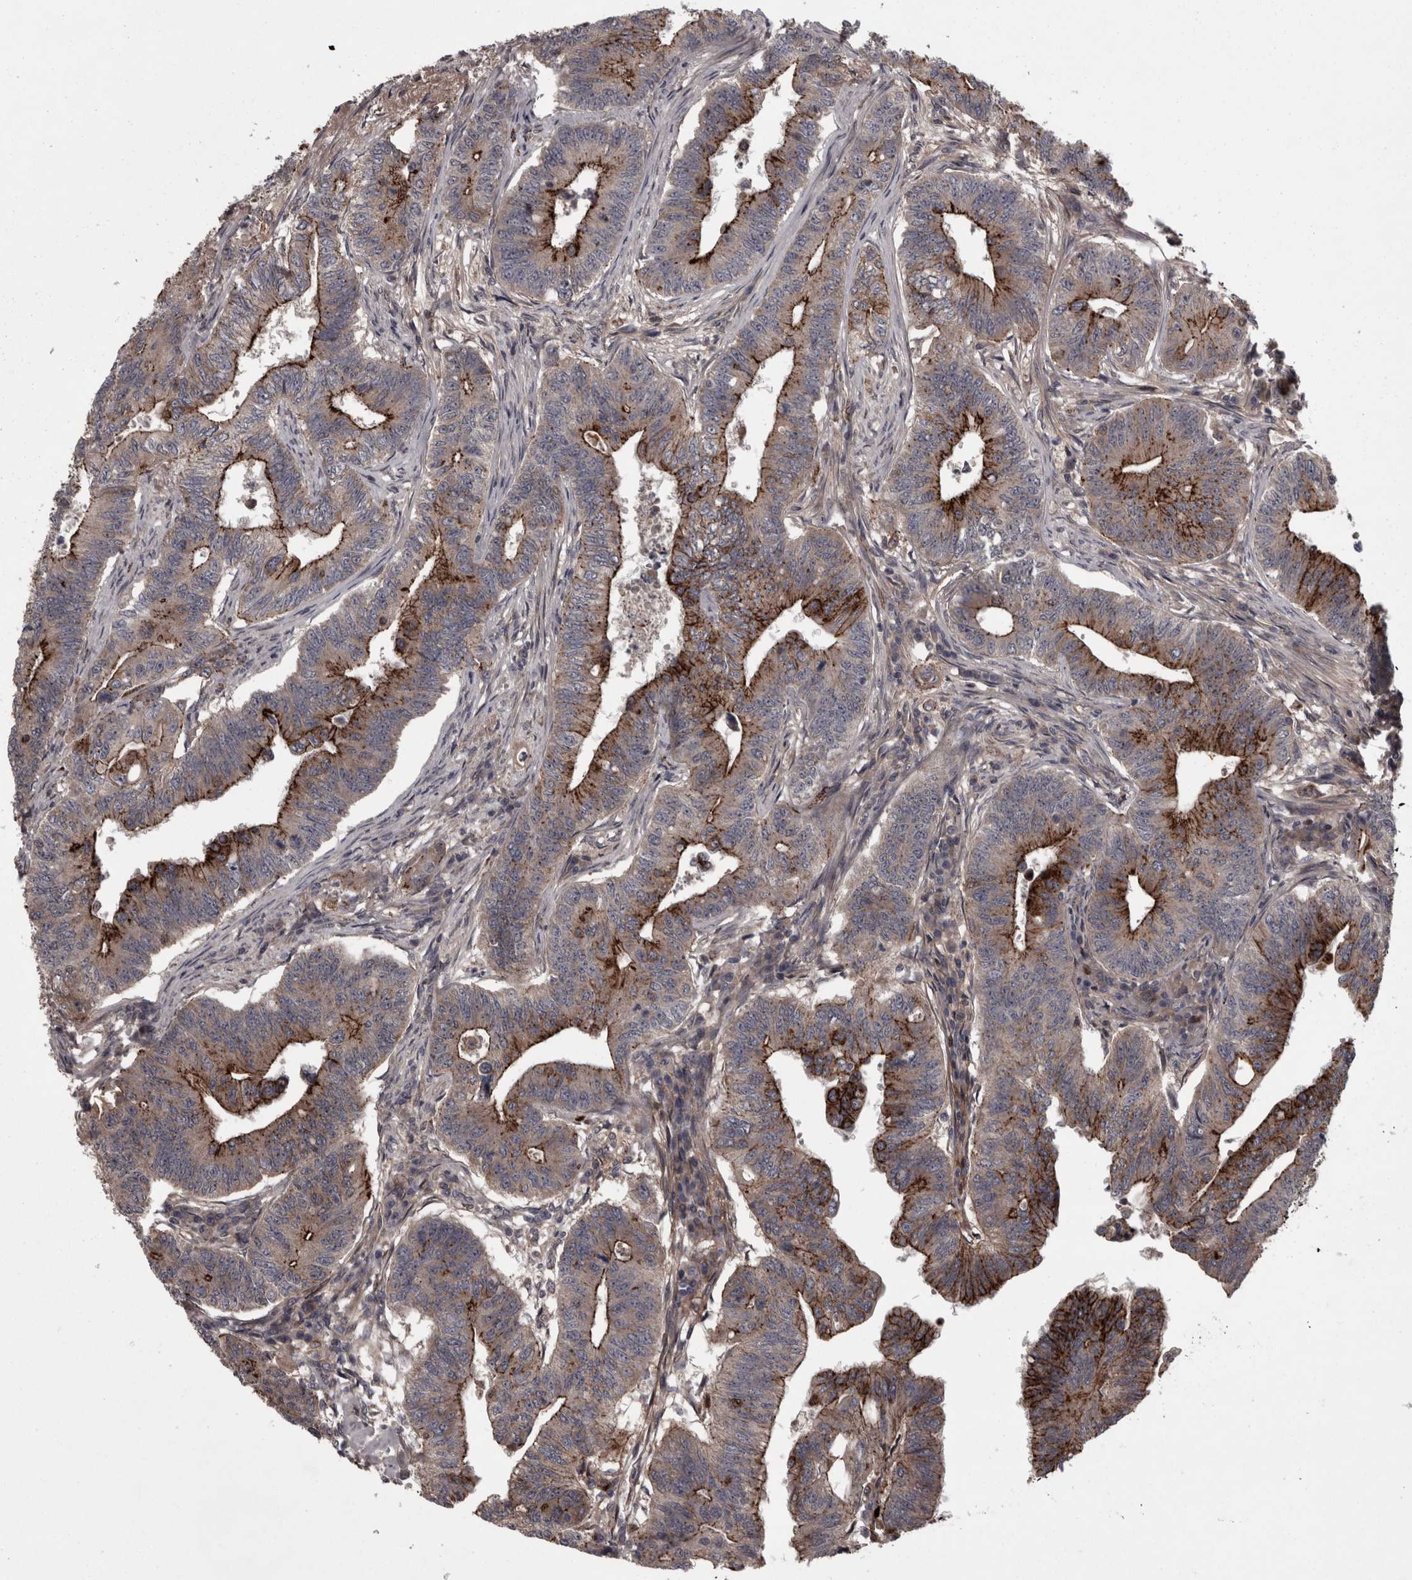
{"staining": {"intensity": "moderate", "quantity": "25%-75%", "location": "cytoplasmic/membranous"}, "tissue": "colorectal cancer", "cell_type": "Tumor cells", "image_type": "cancer", "snomed": [{"axis": "morphology", "description": "Adenoma, NOS"}, {"axis": "morphology", "description": "Adenocarcinoma, NOS"}, {"axis": "topography", "description": "Colon"}], "caption": "Immunohistochemistry (IHC) of colorectal cancer shows medium levels of moderate cytoplasmic/membranous staining in about 25%-75% of tumor cells. (Stains: DAB in brown, nuclei in blue, Microscopy: brightfield microscopy at high magnification).", "gene": "PCDH17", "patient": {"sex": "male", "age": 79}}